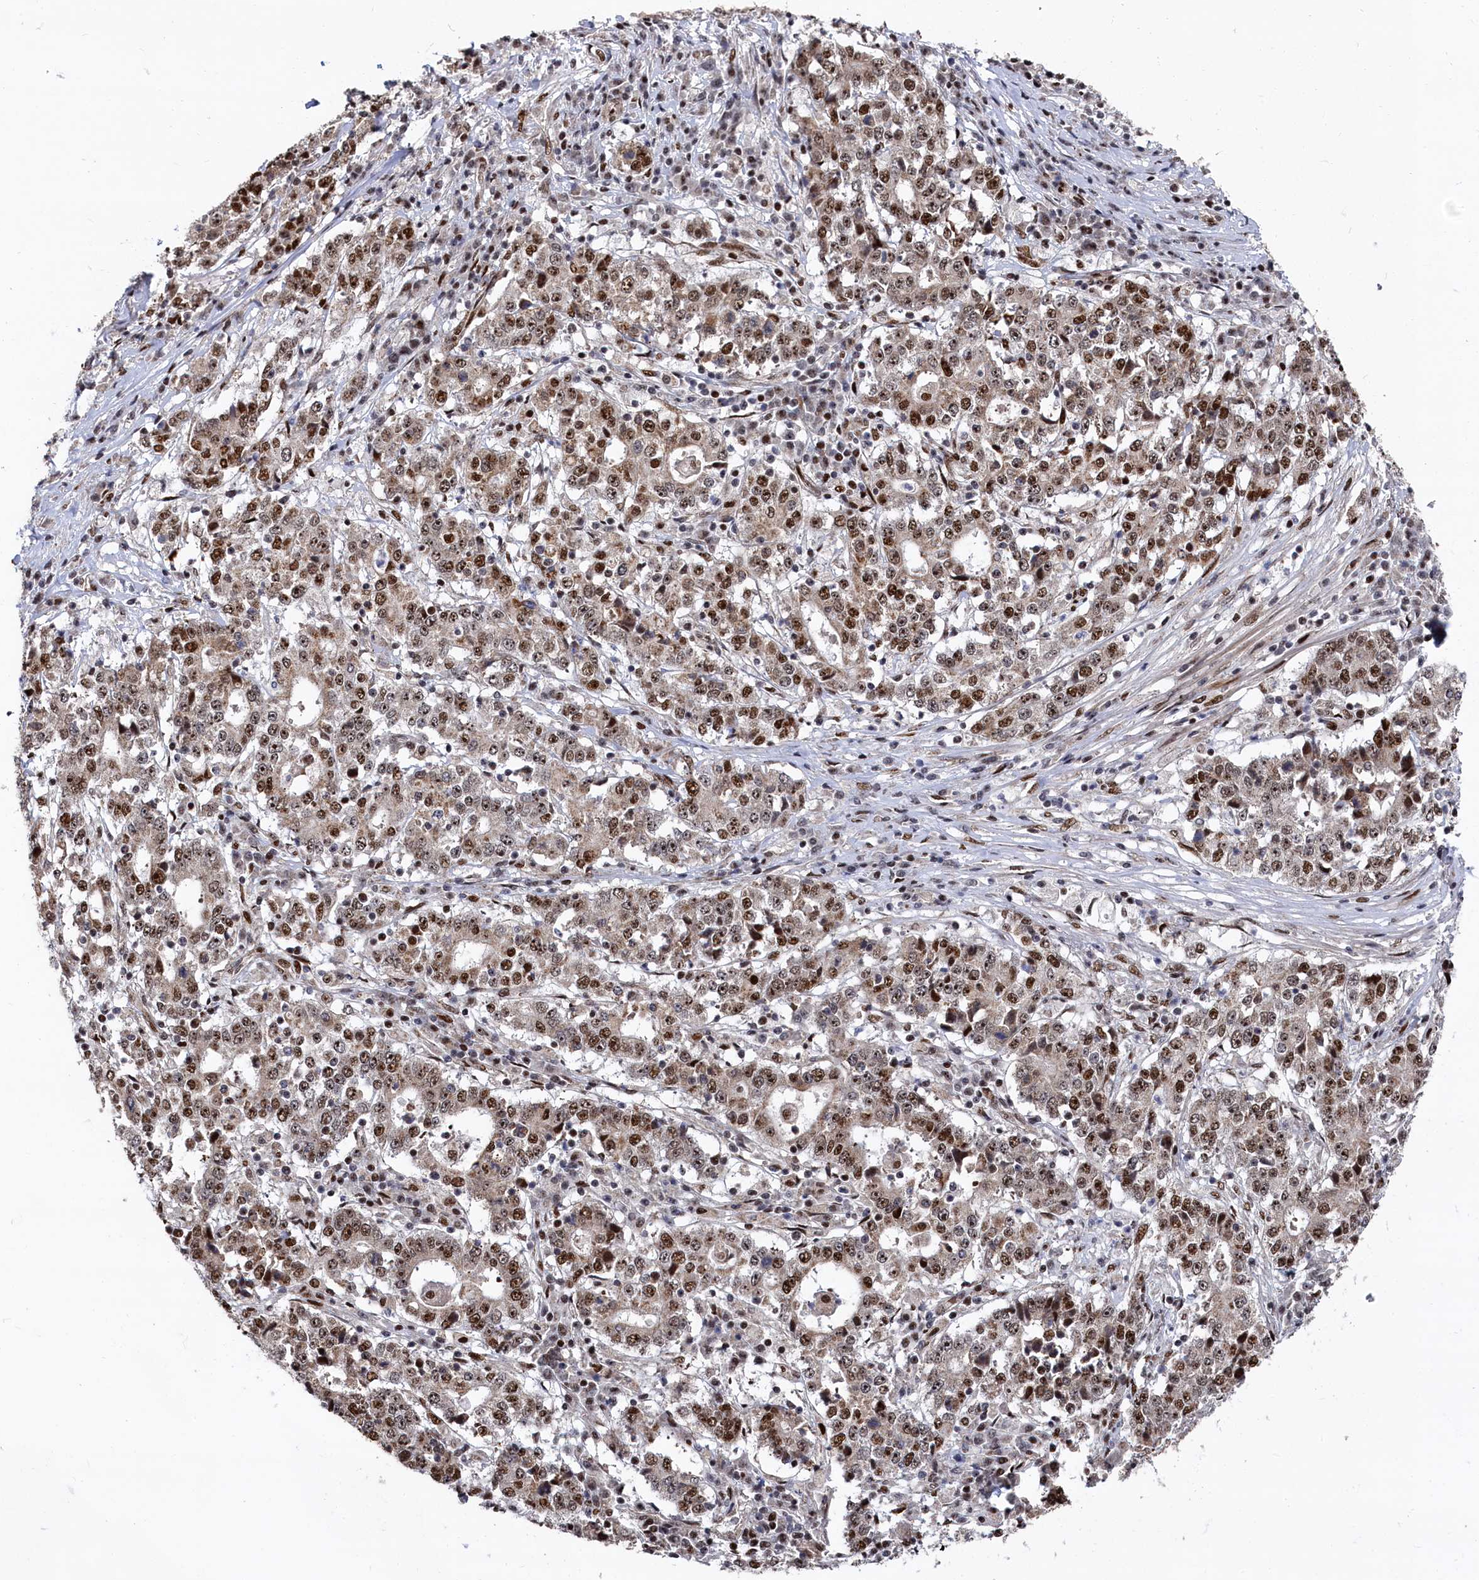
{"staining": {"intensity": "moderate", "quantity": ">75%", "location": "nuclear"}, "tissue": "stomach cancer", "cell_type": "Tumor cells", "image_type": "cancer", "snomed": [{"axis": "morphology", "description": "Adenocarcinoma, NOS"}, {"axis": "topography", "description": "Stomach"}], "caption": "High-power microscopy captured an immunohistochemistry photomicrograph of stomach cancer (adenocarcinoma), revealing moderate nuclear expression in about >75% of tumor cells.", "gene": "BUB3", "patient": {"sex": "male", "age": 59}}